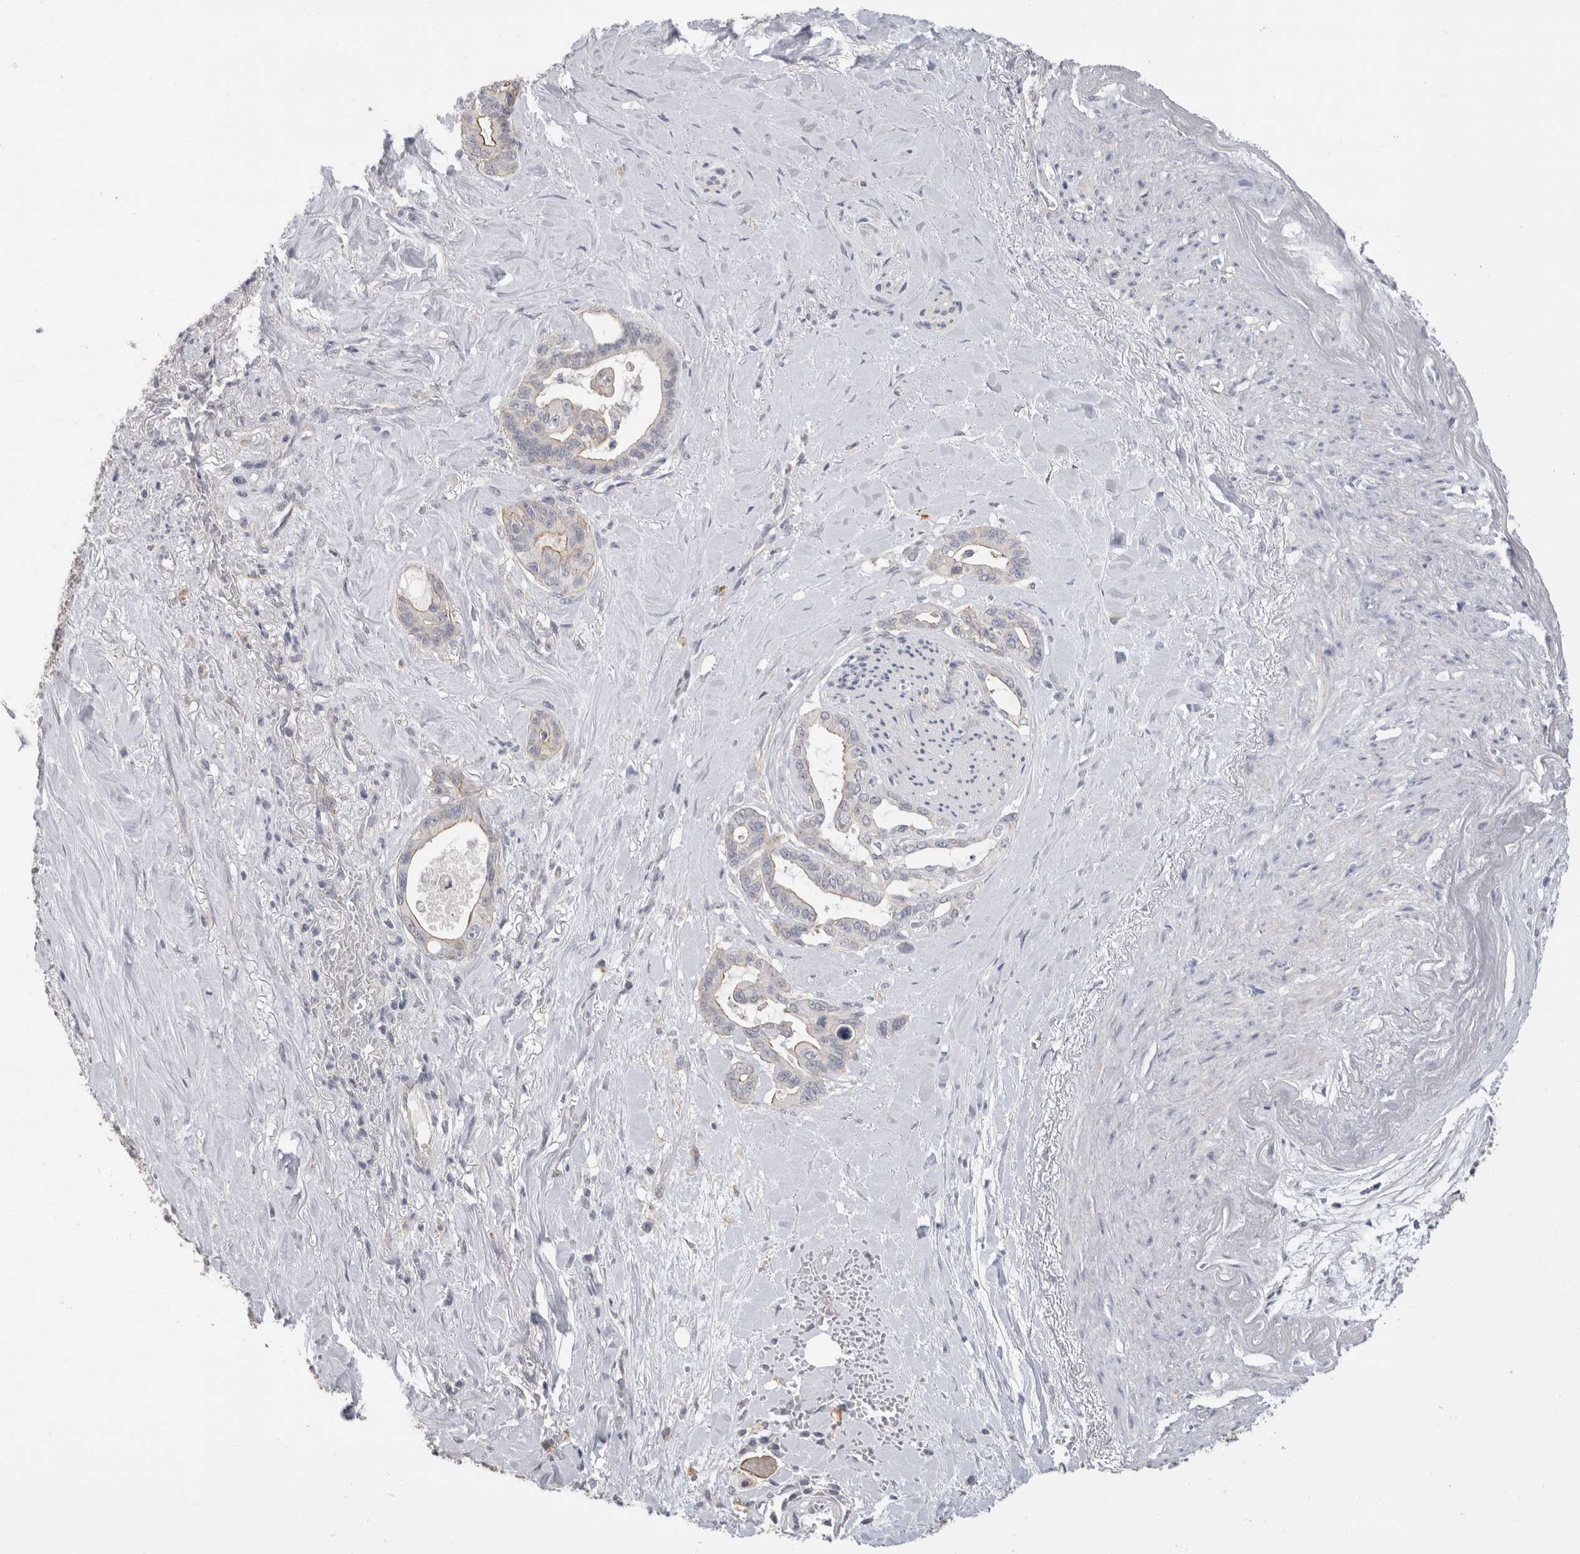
{"staining": {"intensity": "weak", "quantity": "<25%", "location": "cytoplasmic/membranous"}, "tissue": "pancreatic cancer", "cell_type": "Tumor cells", "image_type": "cancer", "snomed": [{"axis": "morphology", "description": "Adenocarcinoma, NOS"}, {"axis": "topography", "description": "Pancreas"}], "caption": "This is an immunohistochemistry micrograph of pancreatic cancer. There is no positivity in tumor cells.", "gene": "AFP", "patient": {"sex": "male", "age": 70}}